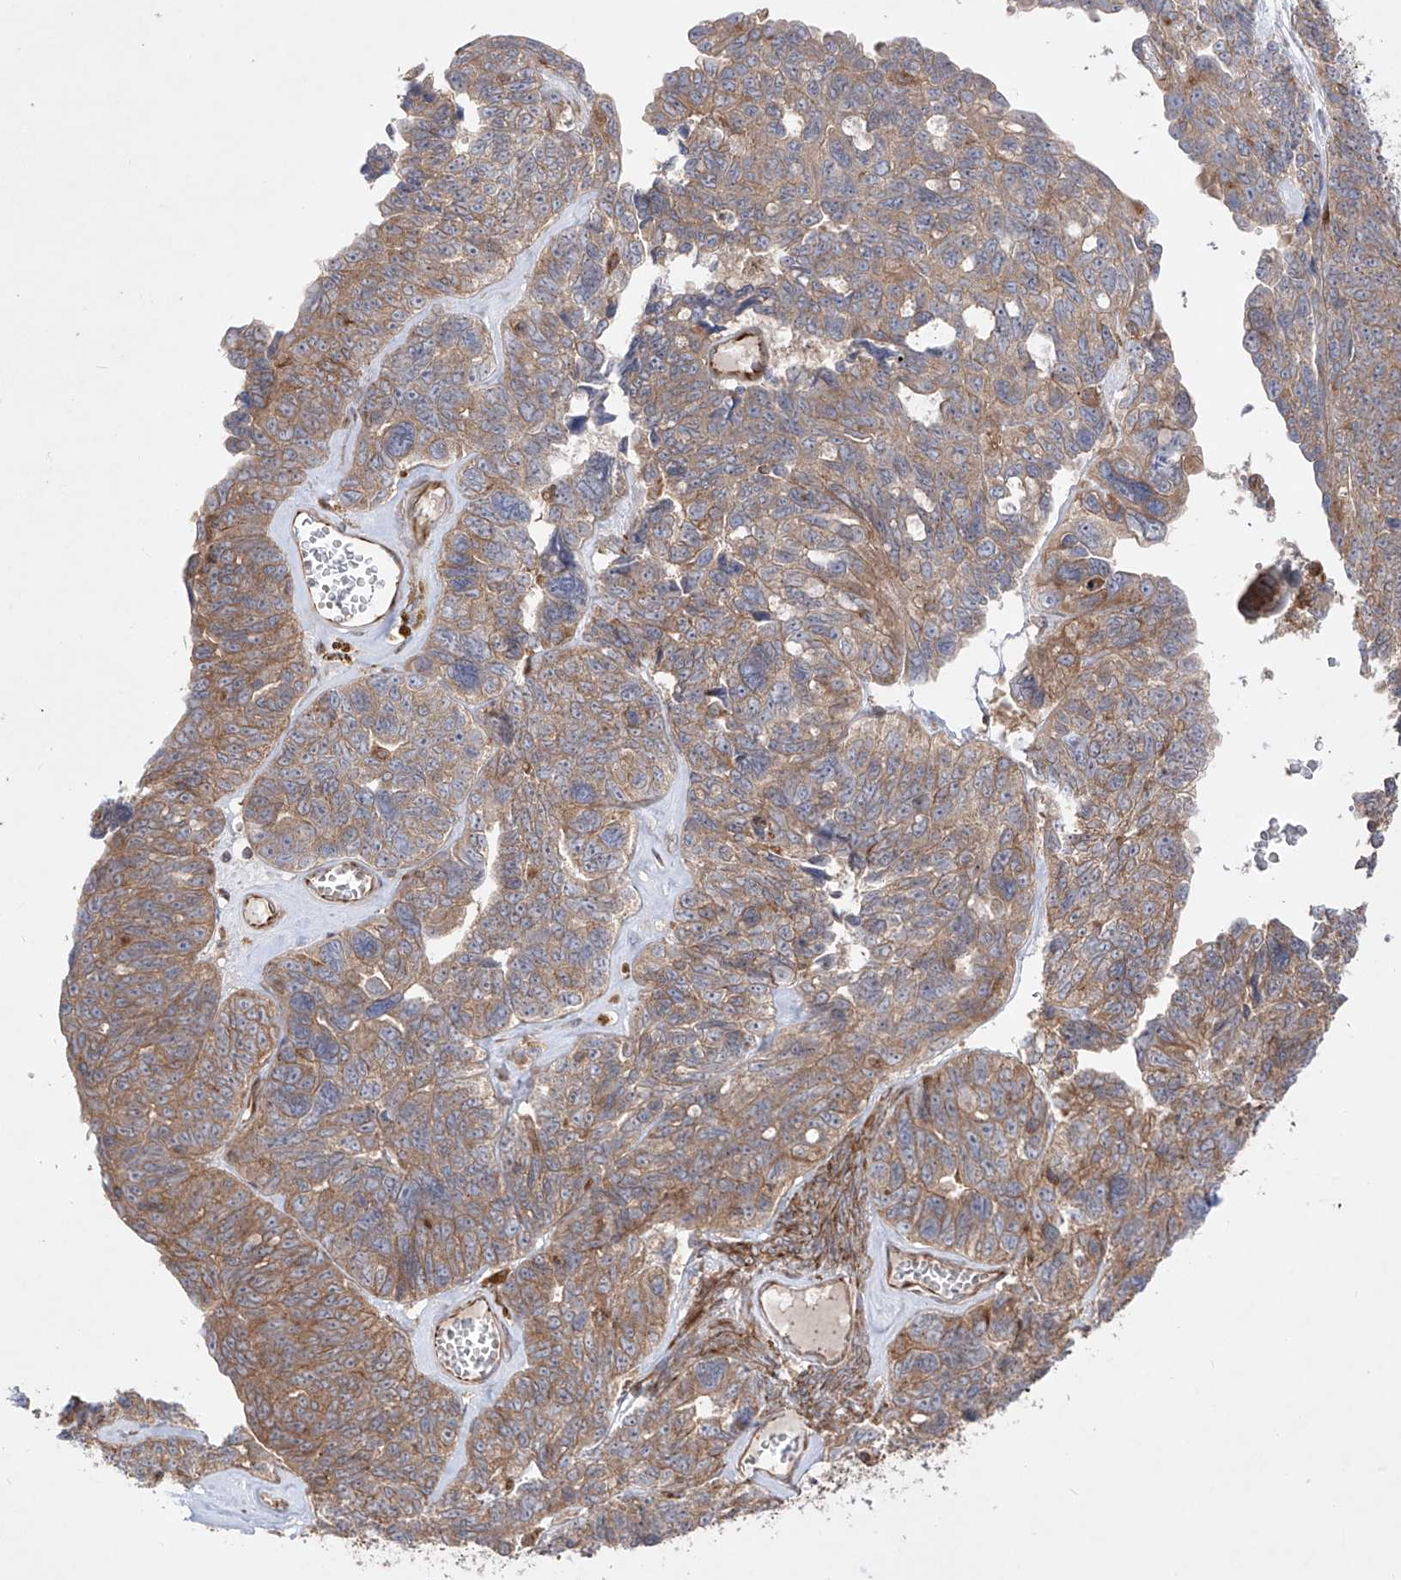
{"staining": {"intensity": "moderate", "quantity": ">75%", "location": "cytoplasmic/membranous"}, "tissue": "ovarian cancer", "cell_type": "Tumor cells", "image_type": "cancer", "snomed": [{"axis": "morphology", "description": "Cystadenocarcinoma, serous, NOS"}, {"axis": "topography", "description": "Ovary"}], "caption": "Protein expression analysis of human ovarian cancer (serous cystadenocarcinoma) reveals moderate cytoplasmic/membranous expression in approximately >75% of tumor cells.", "gene": "YKT6", "patient": {"sex": "female", "age": 79}}